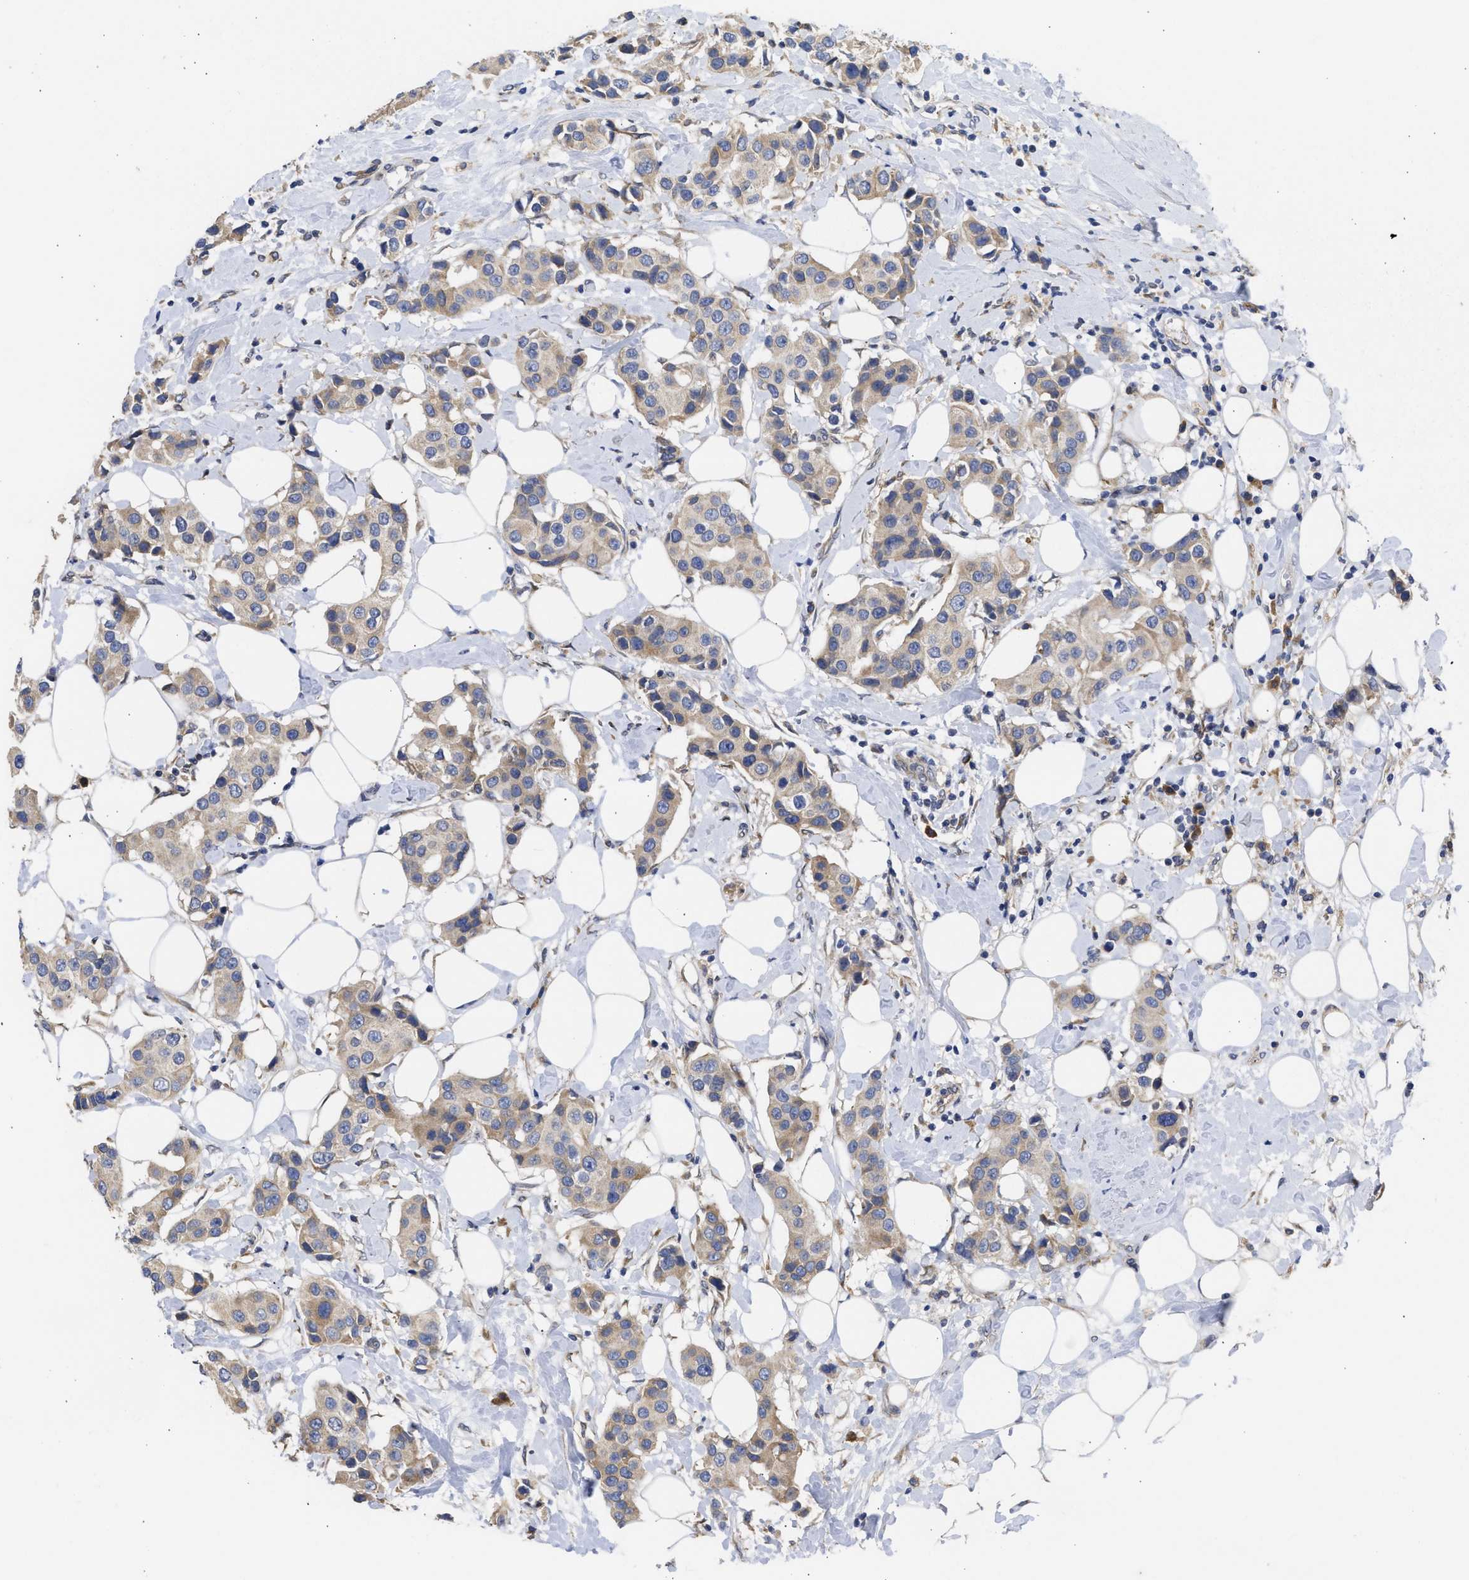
{"staining": {"intensity": "weak", "quantity": ">75%", "location": "cytoplasmic/membranous"}, "tissue": "breast cancer", "cell_type": "Tumor cells", "image_type": "cancer", "snomed": [{"axis": "morphology", "description": "Normal tissue, NOS"}, {"axis": "morphology", "description": "Duct carcinoma"}, {"axis": "topography", "description": "Breast"}], "caption": "Immunohistochemistry (IHC) histopathology image of breast cancer (infiltrating ductal carcinoma) stained for a protein (brown), which demonstrates low levels of weak cytoplasmic/membranous expression in about >75% of tumor cells.", "gene": "TMED1", "patient": {"sex": "female", "age": 39}}